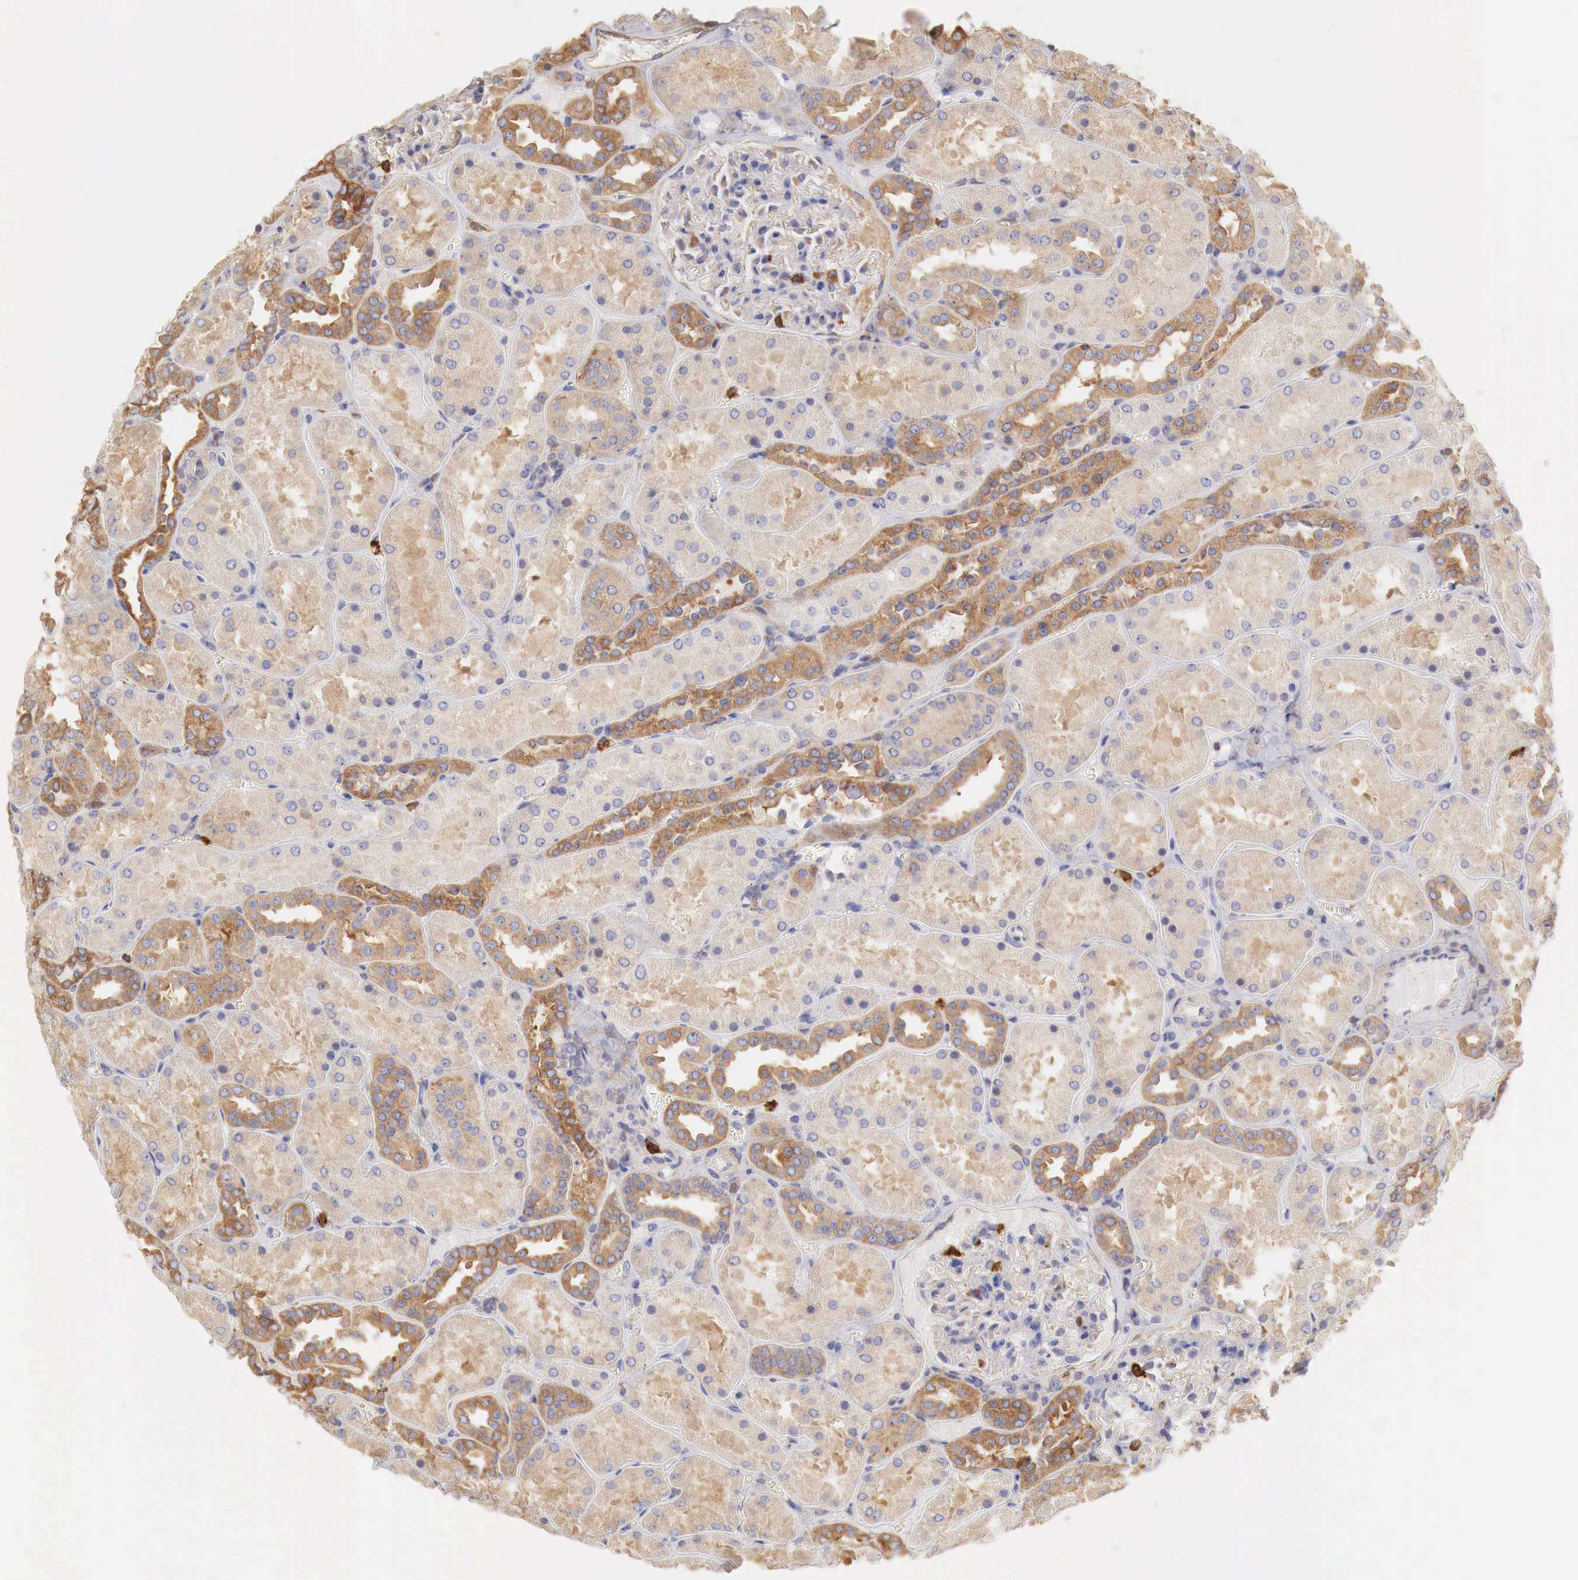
{"staining": {"intensity": "moderate", "quantity": "<25%", "location": "cytoplasmic/membranous"}, "tissue": "kidney", "cell_type": "Cells in glomeruli", "image_type": "normal", "snomed": [{"axis": "morphology", "description": "Normal tissue, NOS"}, {"axis": "topography", "description": "Kidney"}], "caption": "The photomicrograph displays staining of normal kidney, revealing moderate cytoplasmic/membranous protein positivity (brown color) within cells in glomeruli. The staining was performed using DAB to visualize the protein expression in brown, while the nuclei were stained in blue with hematoxylin (Magnification: 20x).", "gene": "G6PD", "patient": {"sex": "female", "age": 52}}